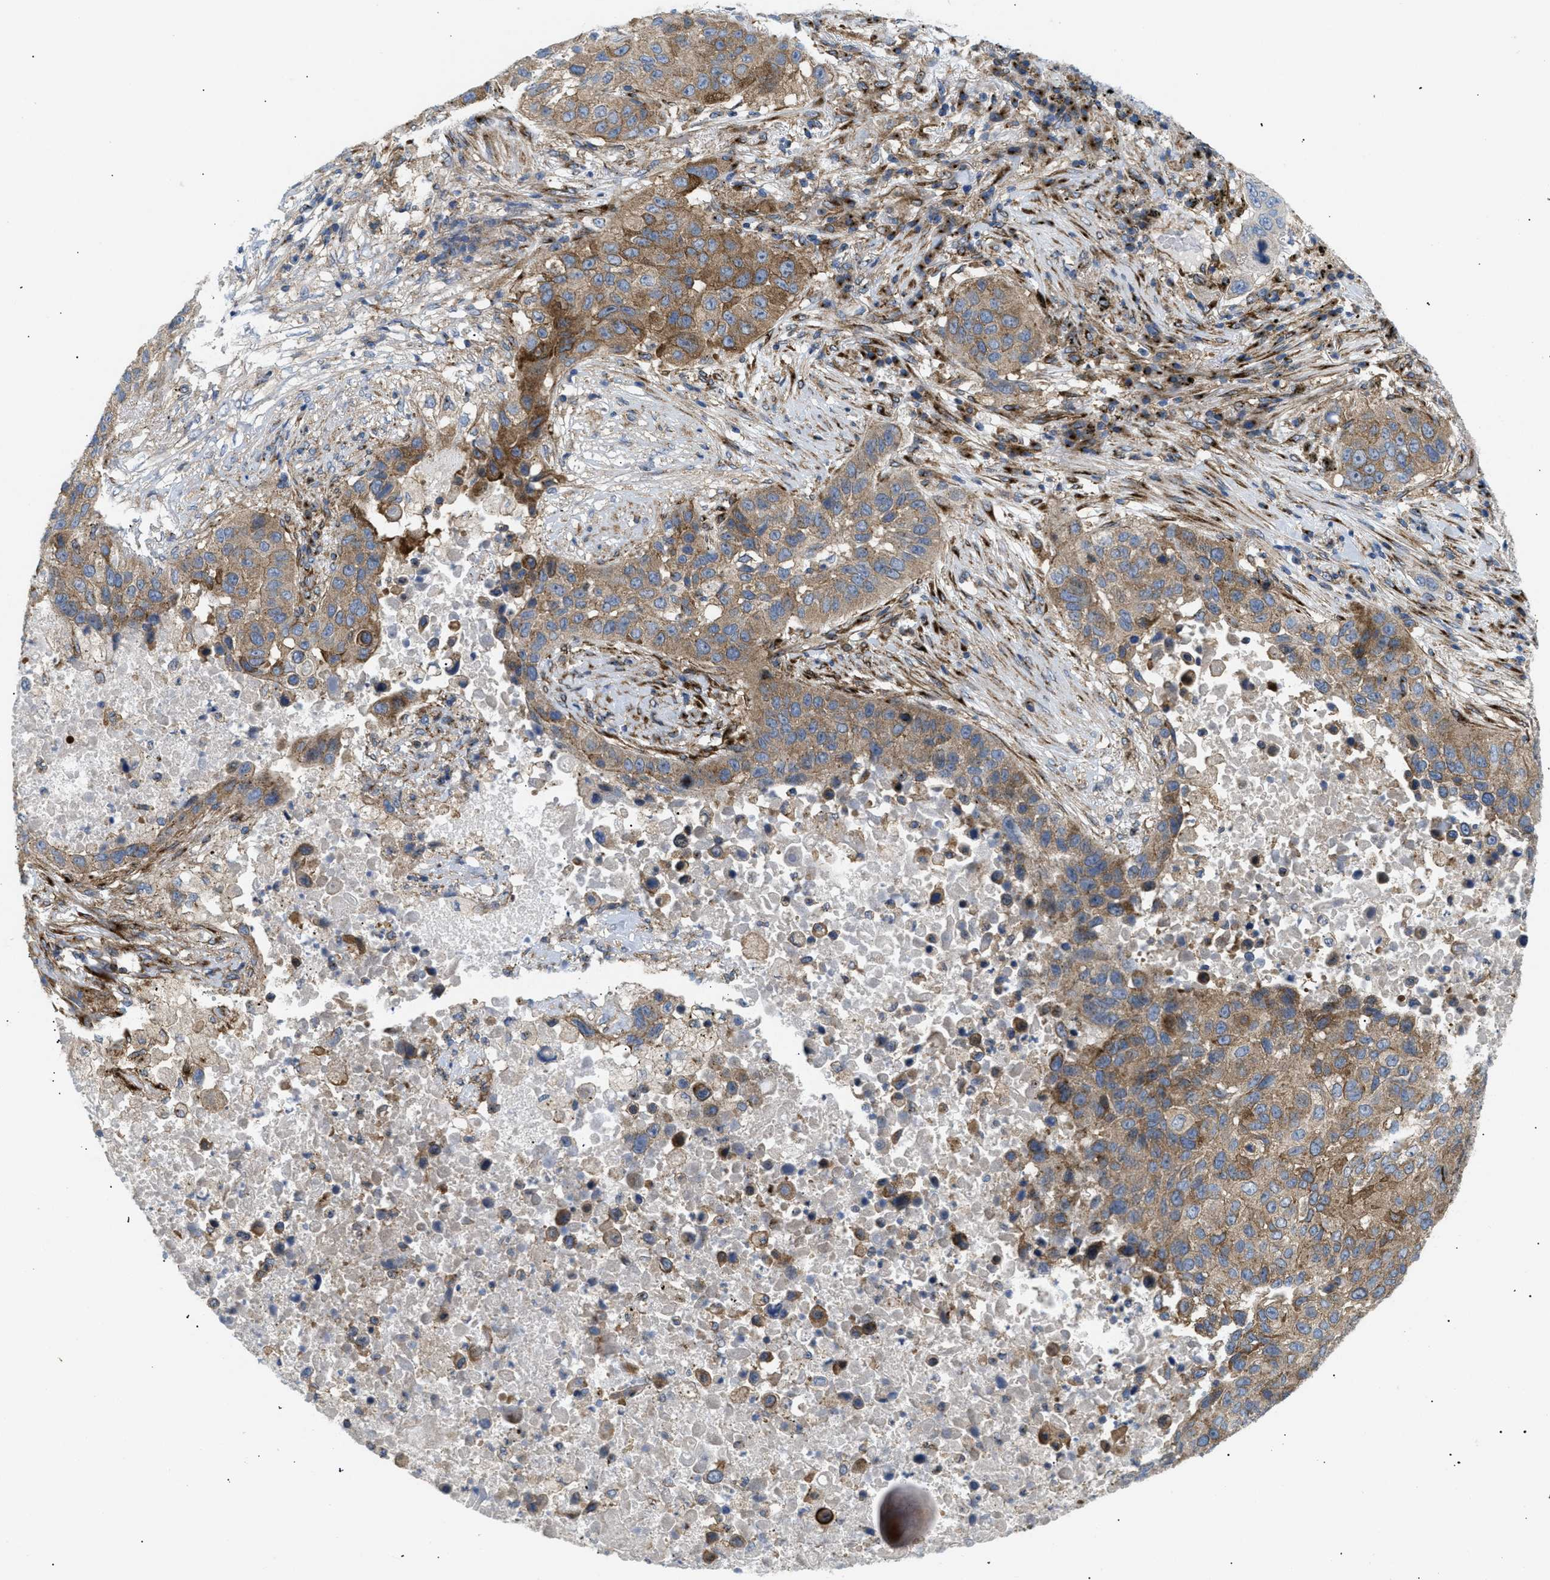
{"staining": {"intensity": "moderate", "quantity": "25%-75%", "location": "cytoplasmic/membranous"}, "tissue": "lung cancer", "cell_type": "Tumor cells", "image_type": "cancer", "snomed": [{"axis": "morphology", "description": "Squamous cell carcinoma, NOS"}, {"axis": "topography", "description": "Lung"}], "caption": "A brown stain highlights moderate cytoplasmic/membranous expression of a protein in human lung cancer tumor cells. (Stains: DAB (3,3'-diaminobenzidine) in brown, nuclei in blue, Microscopy: brightfield microscopy at high magnification).", "gene": "DCTN4", "patient": {"sex": "male", "age": 57}}